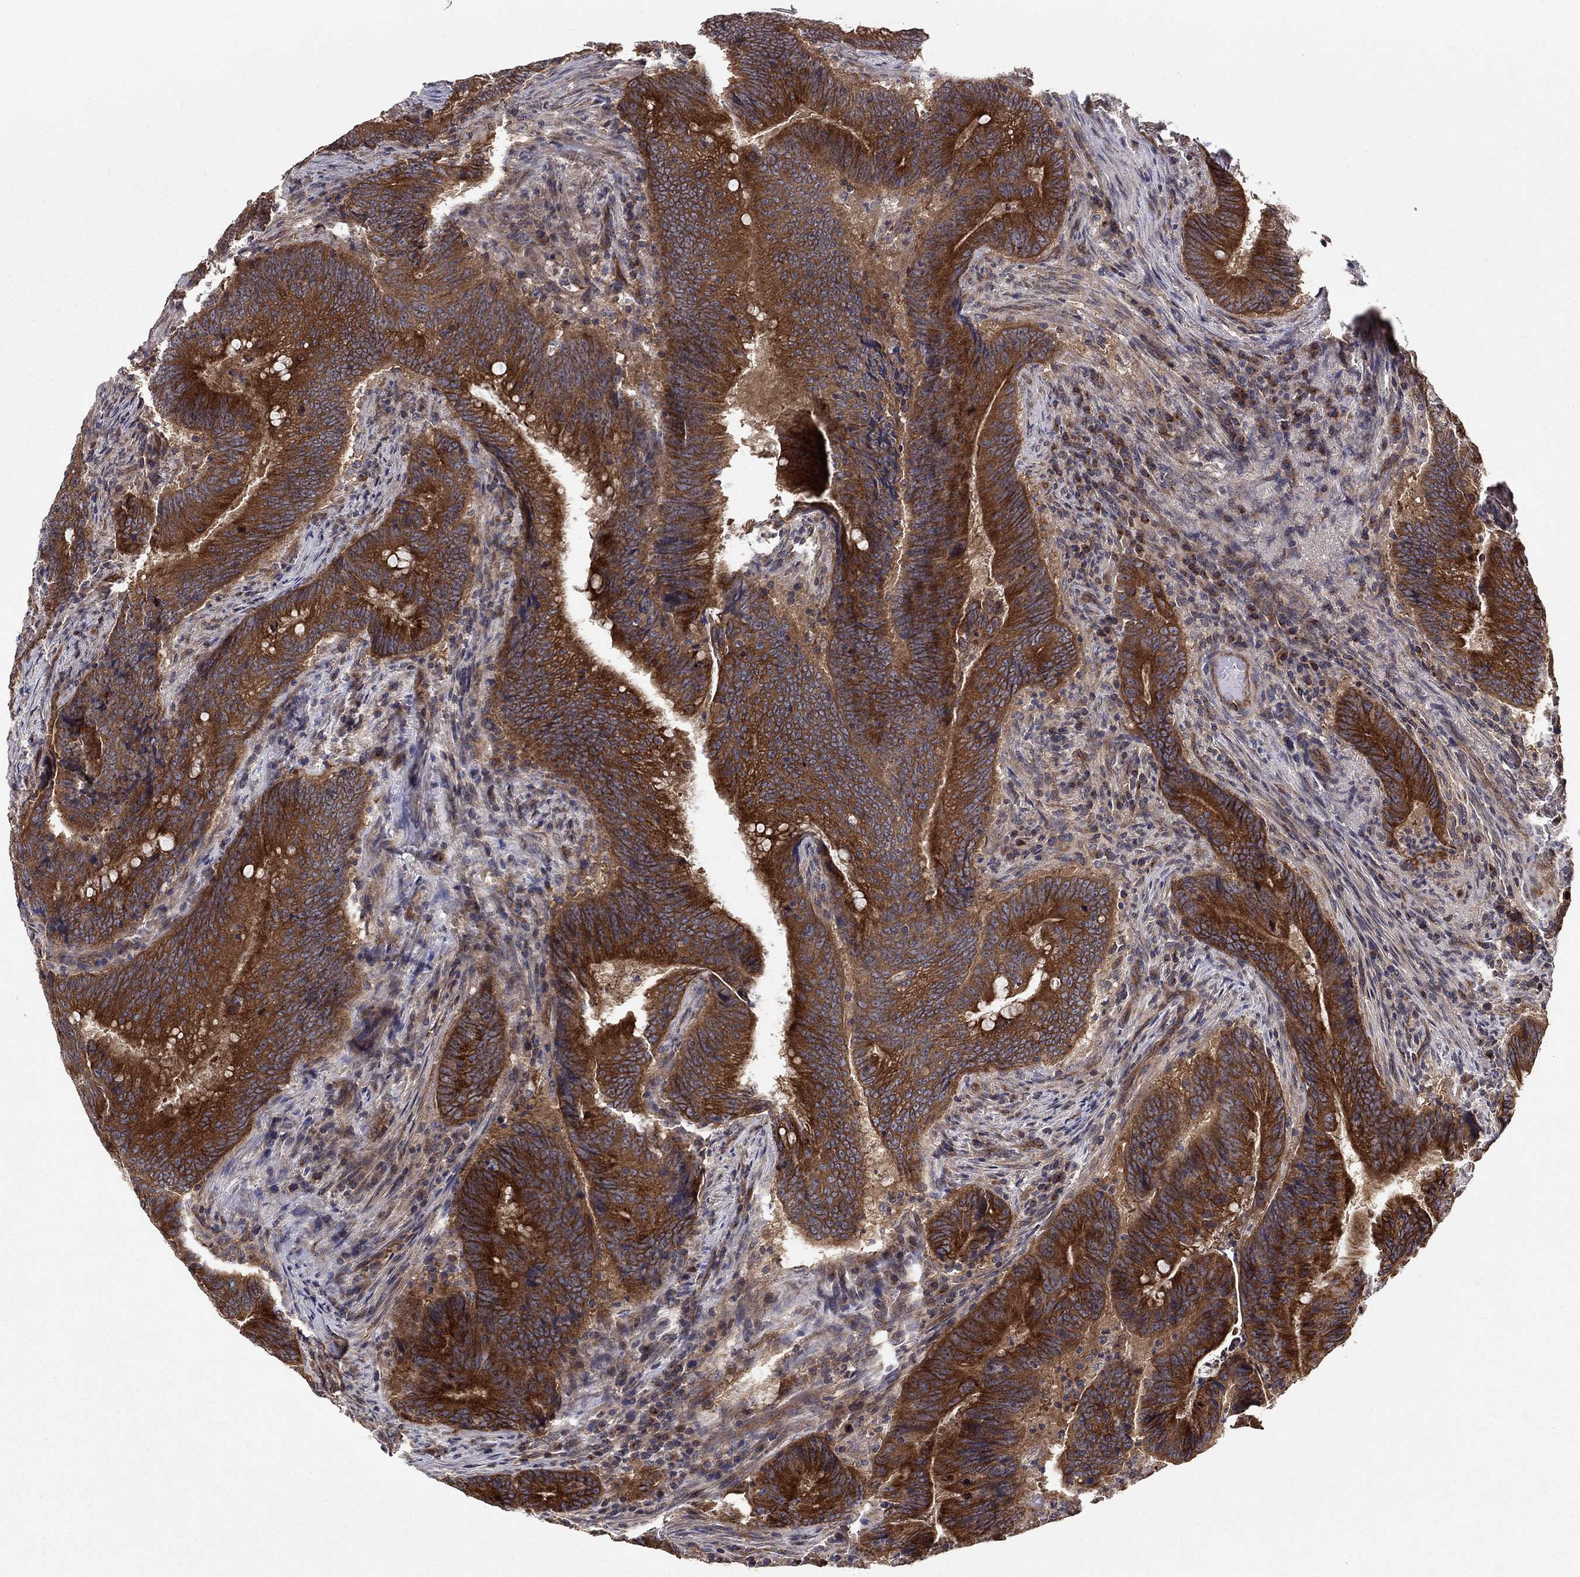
{"staining": {"intensity": "strong", "quantity": ">75%", "location": "cytoplasmic/membranous"}, "tissue": "colorectal cancer", "cell_type": "Tumor cells", "image_type": "cancer", "snomed": [{"axis": "morphology", "description": "Adenocarcinoma, NOS"}, {"axis": "topography", "description": "Colon"}], "caption": "Colorectal cancer was stained to show a protein in brown. There is high levels of strong cytoplasmic/membranous positivity in approximately >75% of tumor cells. (DAB (3,3'-diaminobenzidine) IHC with brightfield microscopy, high magnification).", "gene": "BMERB1", "patient": {"sex": "female", "age": 87}}